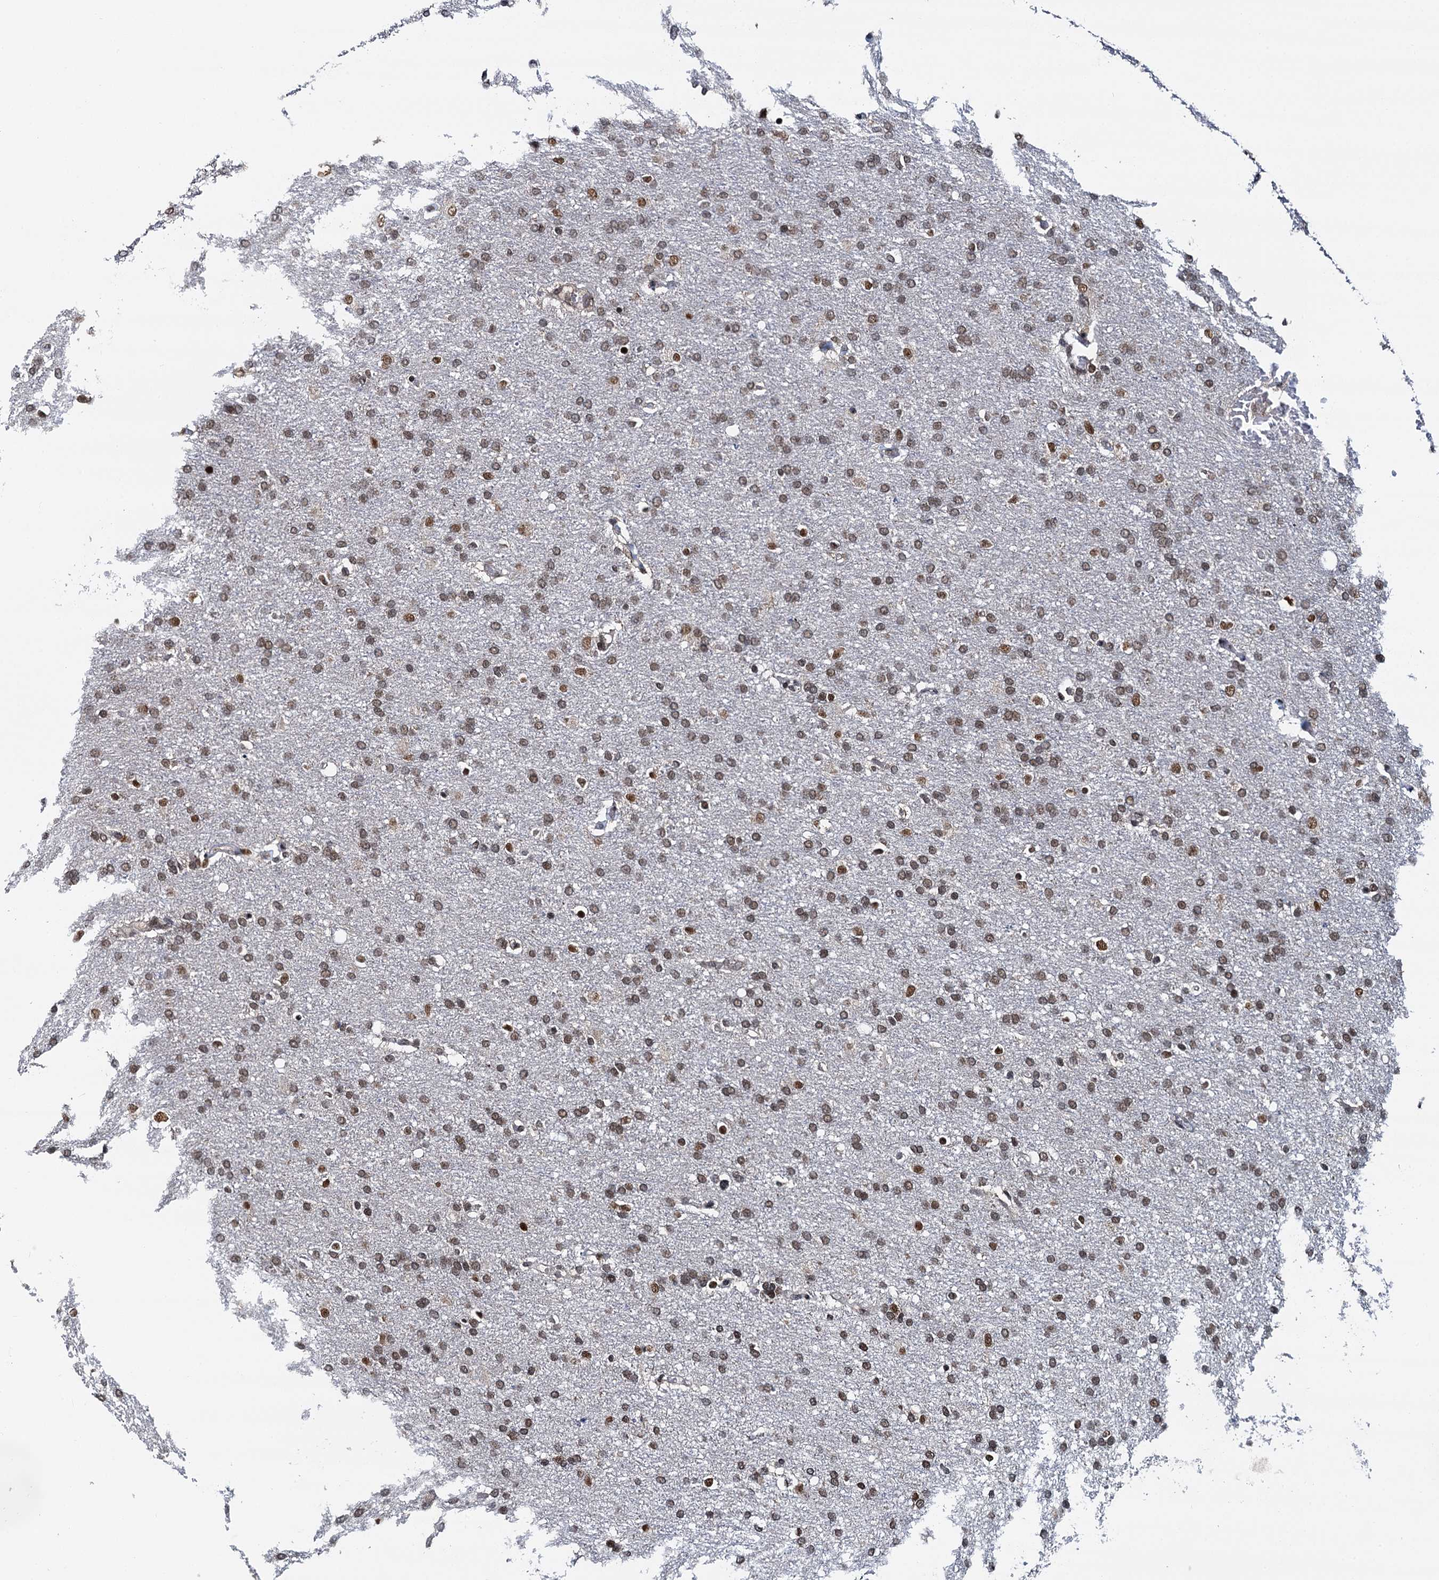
{"staining": {"intensity": "weak", "quantity": ">75%", "location": "nuclear"}, "tissue": "glioma", "cell_type": "Tumor cells", "image_type": "cancer", "snomed": [{"axis": "morphology", "description": "Glioma, malignant, High grade"}, {"axis": "topography", "description": "Brain"}], "caption": "Immunohistochemical staining of human glioma demonstrates weak nuclear protein expression in approximately >75% of tumor cells. (DAB IHC, brown staining for protein, blue staining for nuclei).", "gene": "RUFY2", "patient": {"sex": "male", "age": 72}}